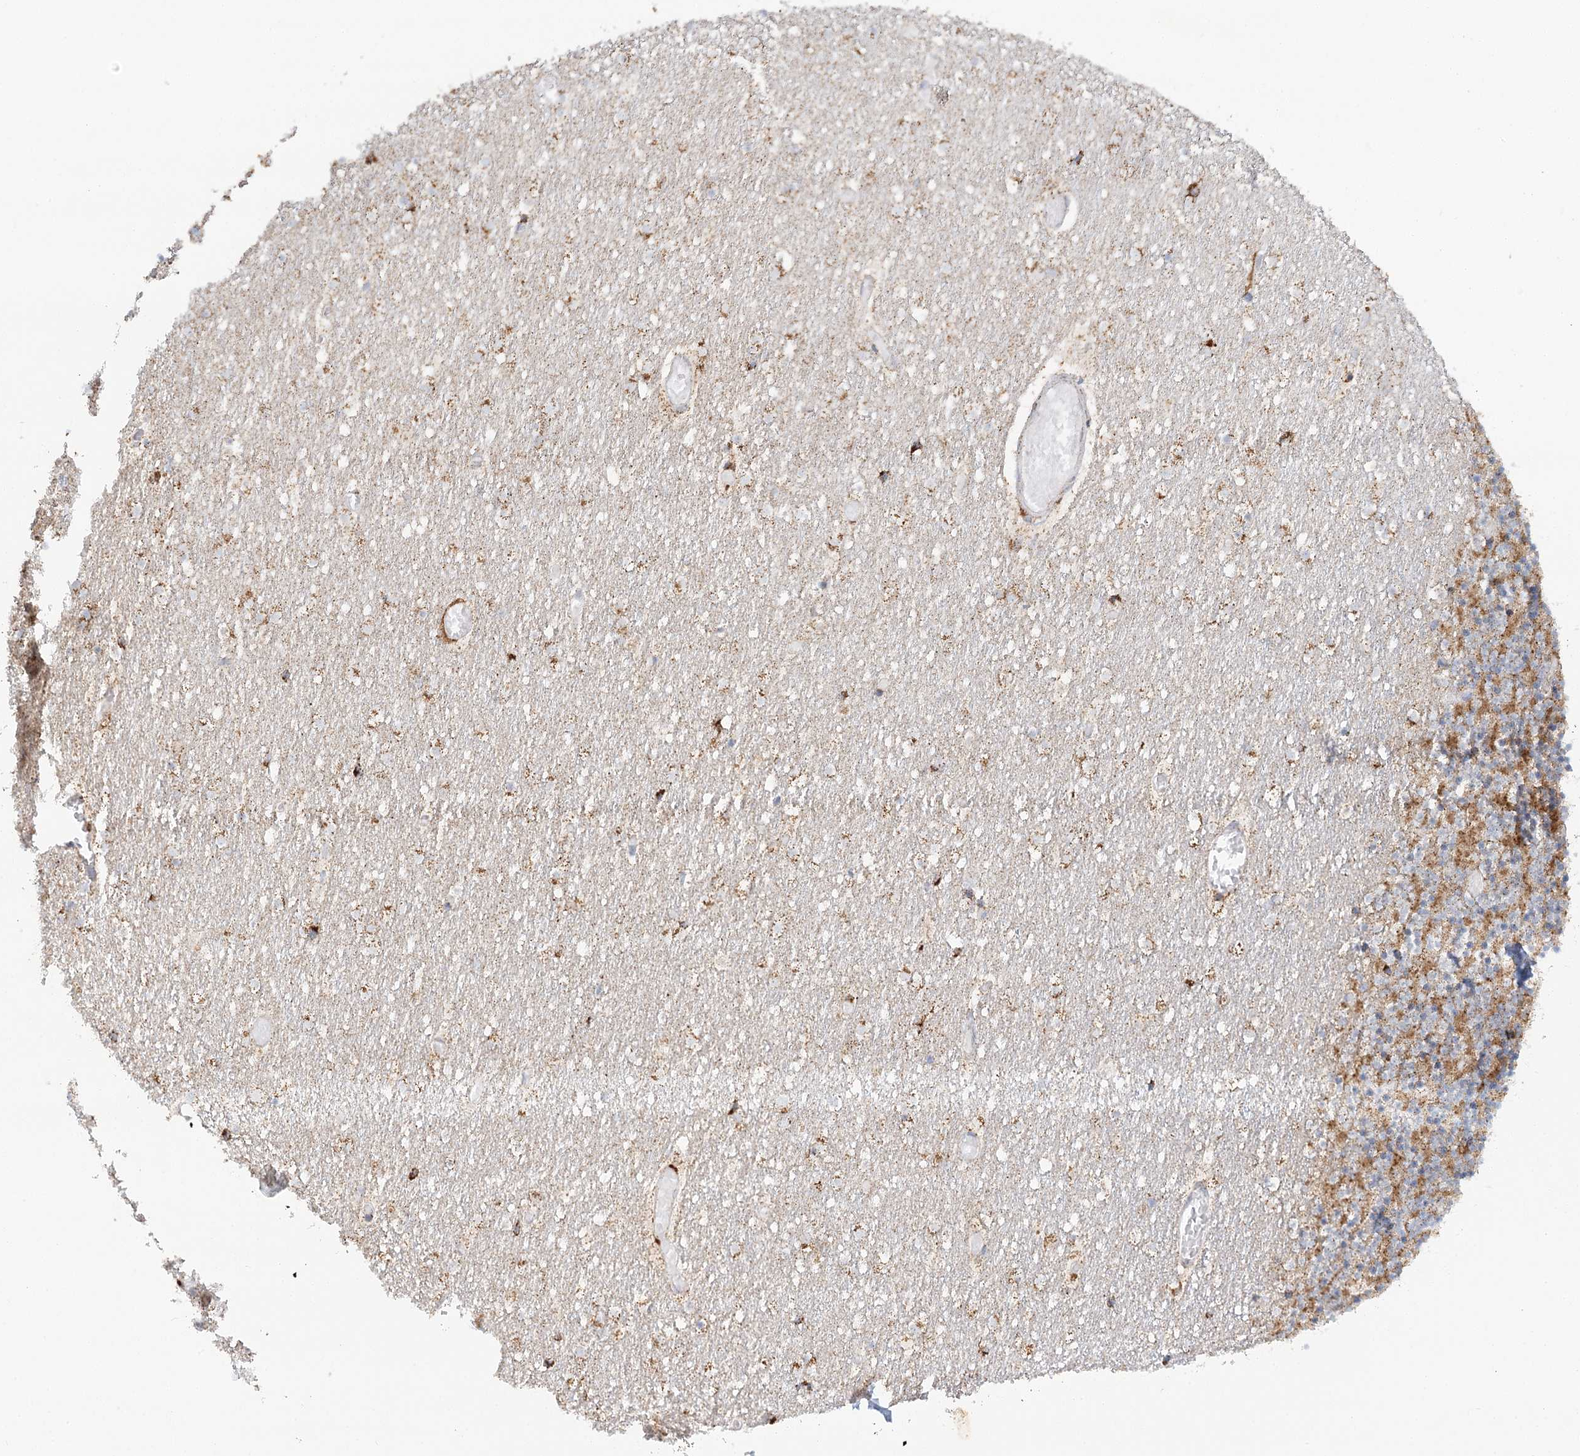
{"staining": {"intensity": "moderate", "quantity": "25%-75%", "location": "cytoplasmic/membranous"}, "tissue": "cerebellum", "cell_type": "Cells in granular layer", "image_type": "normal", "snomed": [{"axis": "morphology", "description": "Normal tissue, NOS"}, {"axis": "topography", "description": "Cerebellum"}], "caption": "Immunohistochemical staining of normal cerebellum shows 25%-75% levels of moderate cytoplasmic/membranous protein staining in approximately 25%-75% of cells in granular layer.", "gene": "TAS1R1", "patient": {"sex": "female", "age": 28}}